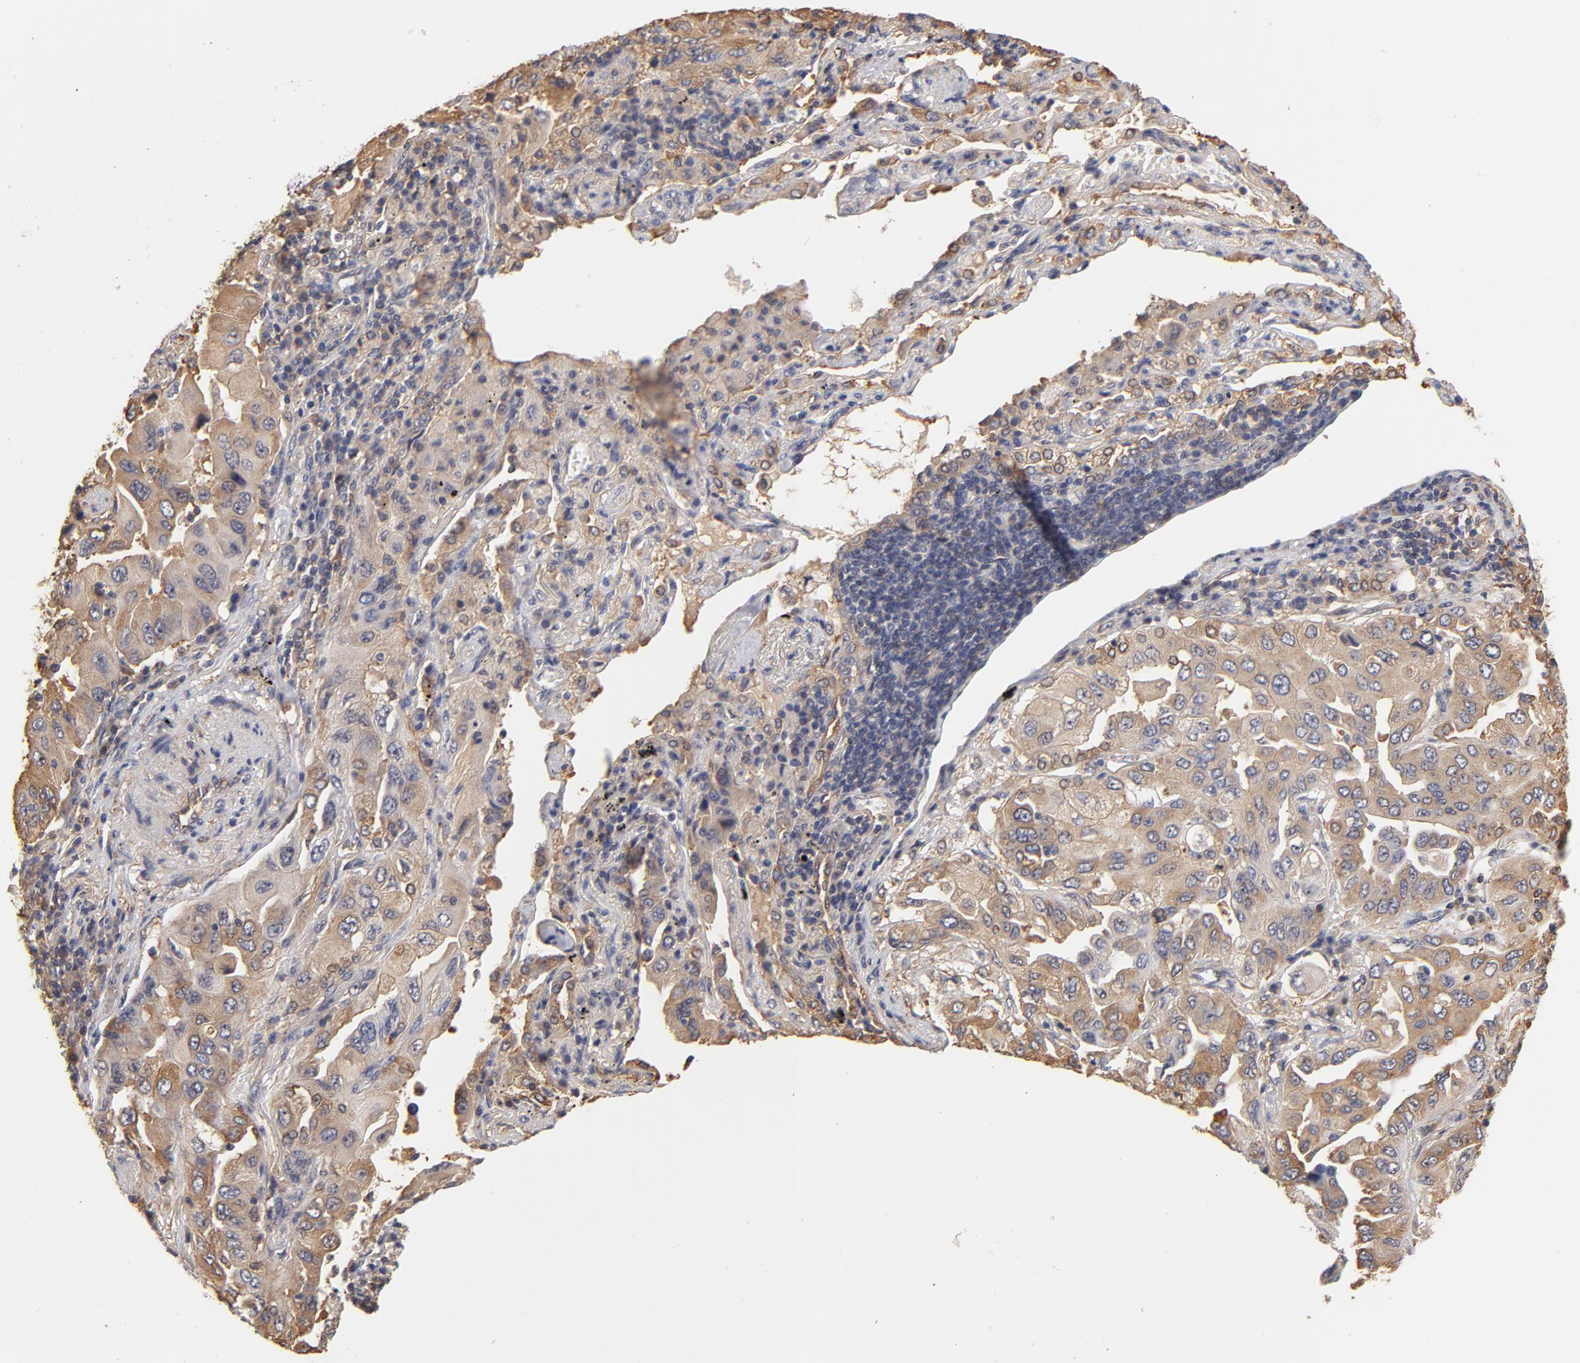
{"staining": {"intensity": "weak", "quantity": ">75%", "location": "cytoplasmic/membranous"}, "tissue": "lung cancer", "cell_type": "Tumor cells", "image_type": "cancer", "snomed": [{"axis": "morphology", "description": "Adenocarcinoma, NOS"}, {"axis": "topography", "description": "Lung"}], "caption": "About >75% of tumor cells in lung adenocarcinoma show weak cytoplasmic/membranous protein expression as visualized by brown immunohistochemical staining.", "gene": "FCMR", "patient": {"sex": "female", "age": 65}}